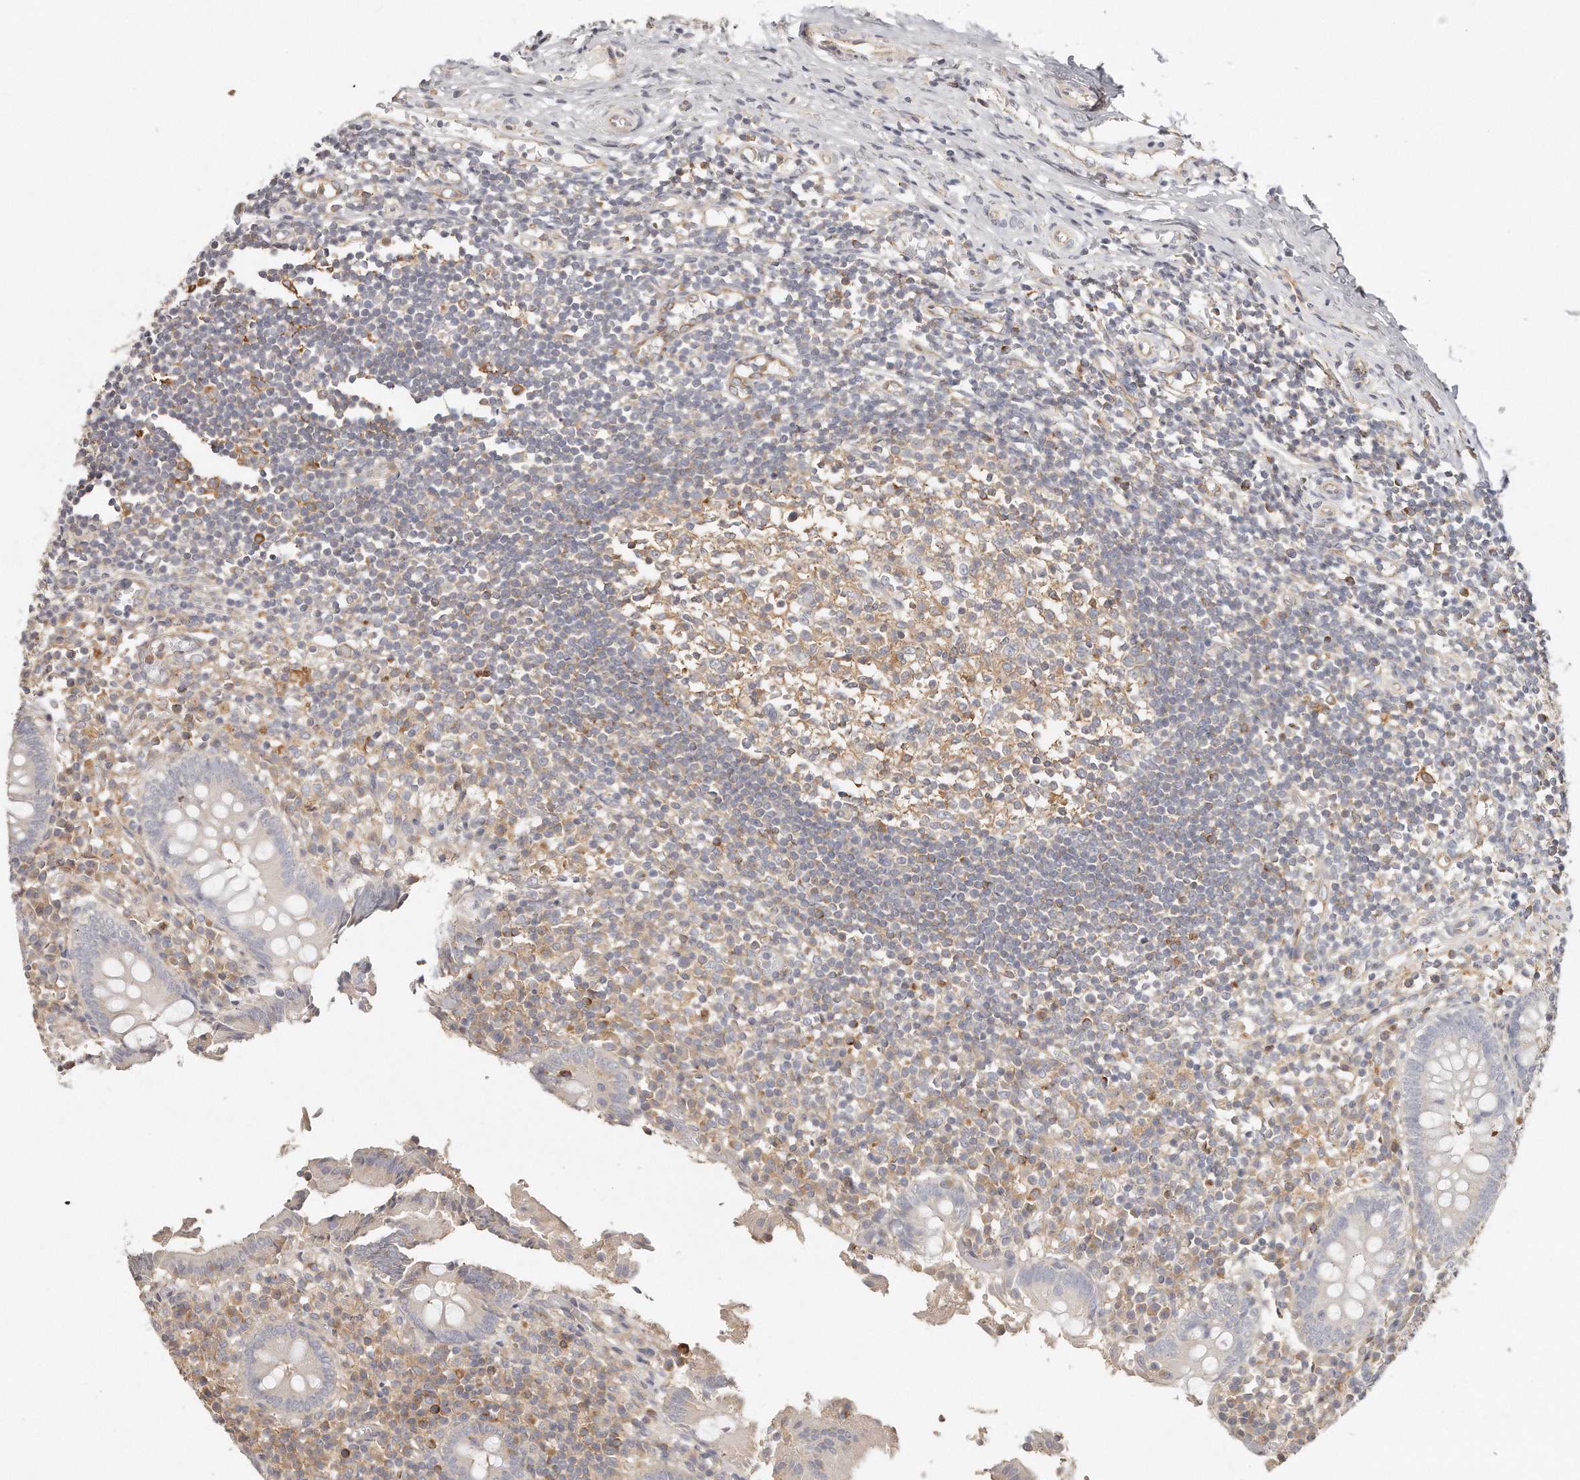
{"staining": {"intensity": "negative", "quantity": "none", "location": "none"}, "tissue": "appendix", "cell_type": "Glandular cells", "image_type": "normal", "snomed": [{"axis": "morphology", "description": "Normal tissue, NOS"}, {"axis": "topography", "description": "Appendix"}], "caption": "IHC of benign appendix reveals no positivity in glandular cells. (Stains: DAB immunohistochemistry with hematoxylin counter stain, Microscopy: brightfield microscopy at high magnification).", "gene": "TTLL4", "patient": {"sex": "female", "age": 17}}